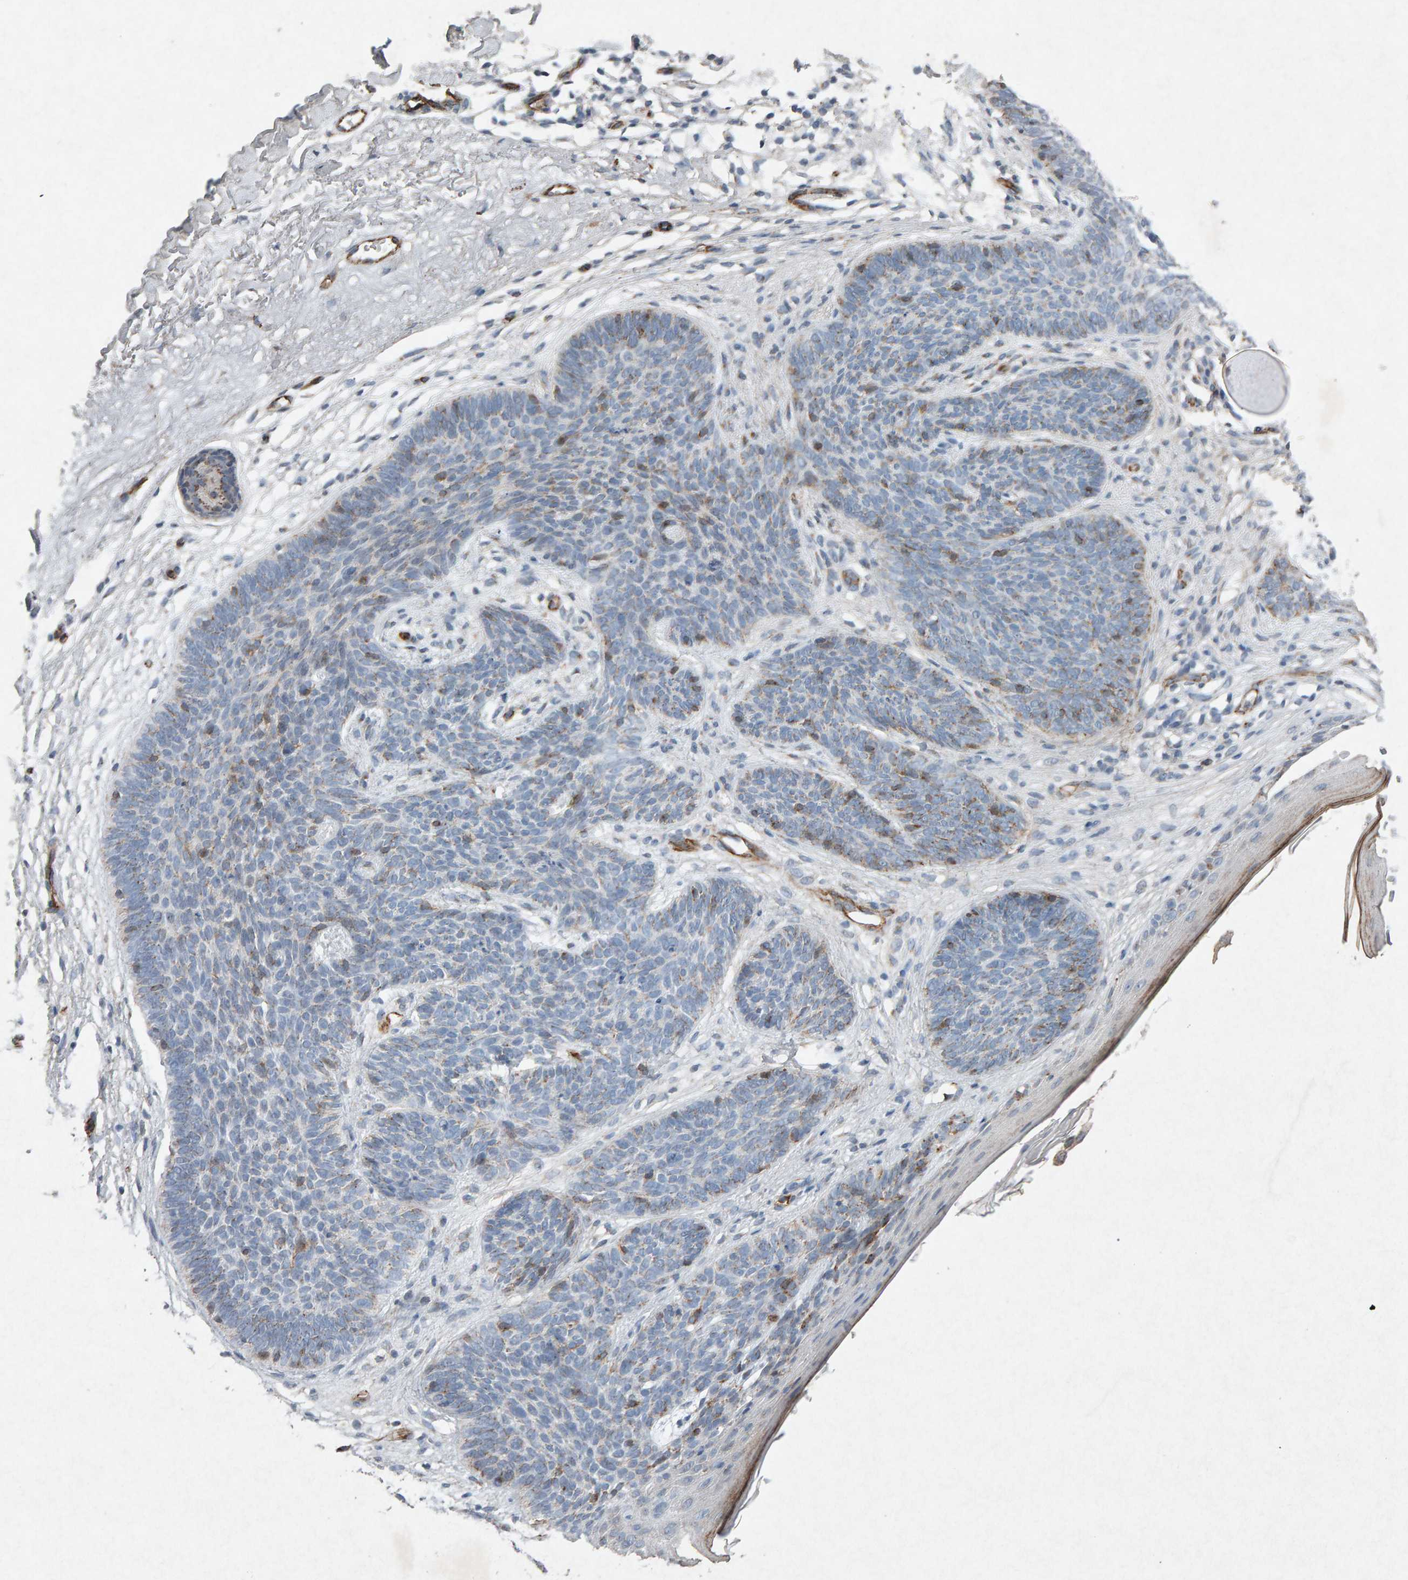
{"staining": {"intensity": "moderate", "quantity": "<25%", "location": "cytoplasmic/membranous"}, "tissue": "skin cancer", "cell_type": "Tumor cells", "image_type": "cancer", "snomed": [{"axis": "morphology", "description": "Basal cell carcinoma"}, {"axis": "topography", "description": "Skin"}], "caption": "A low amount of moderate cytoplasmic/membranous staining is present in about <25% of tumor cells in basal cell carcinoma (skin) tissue.", "gene": "PTPRM", "patient": {"sex": "female", "age": 70}}